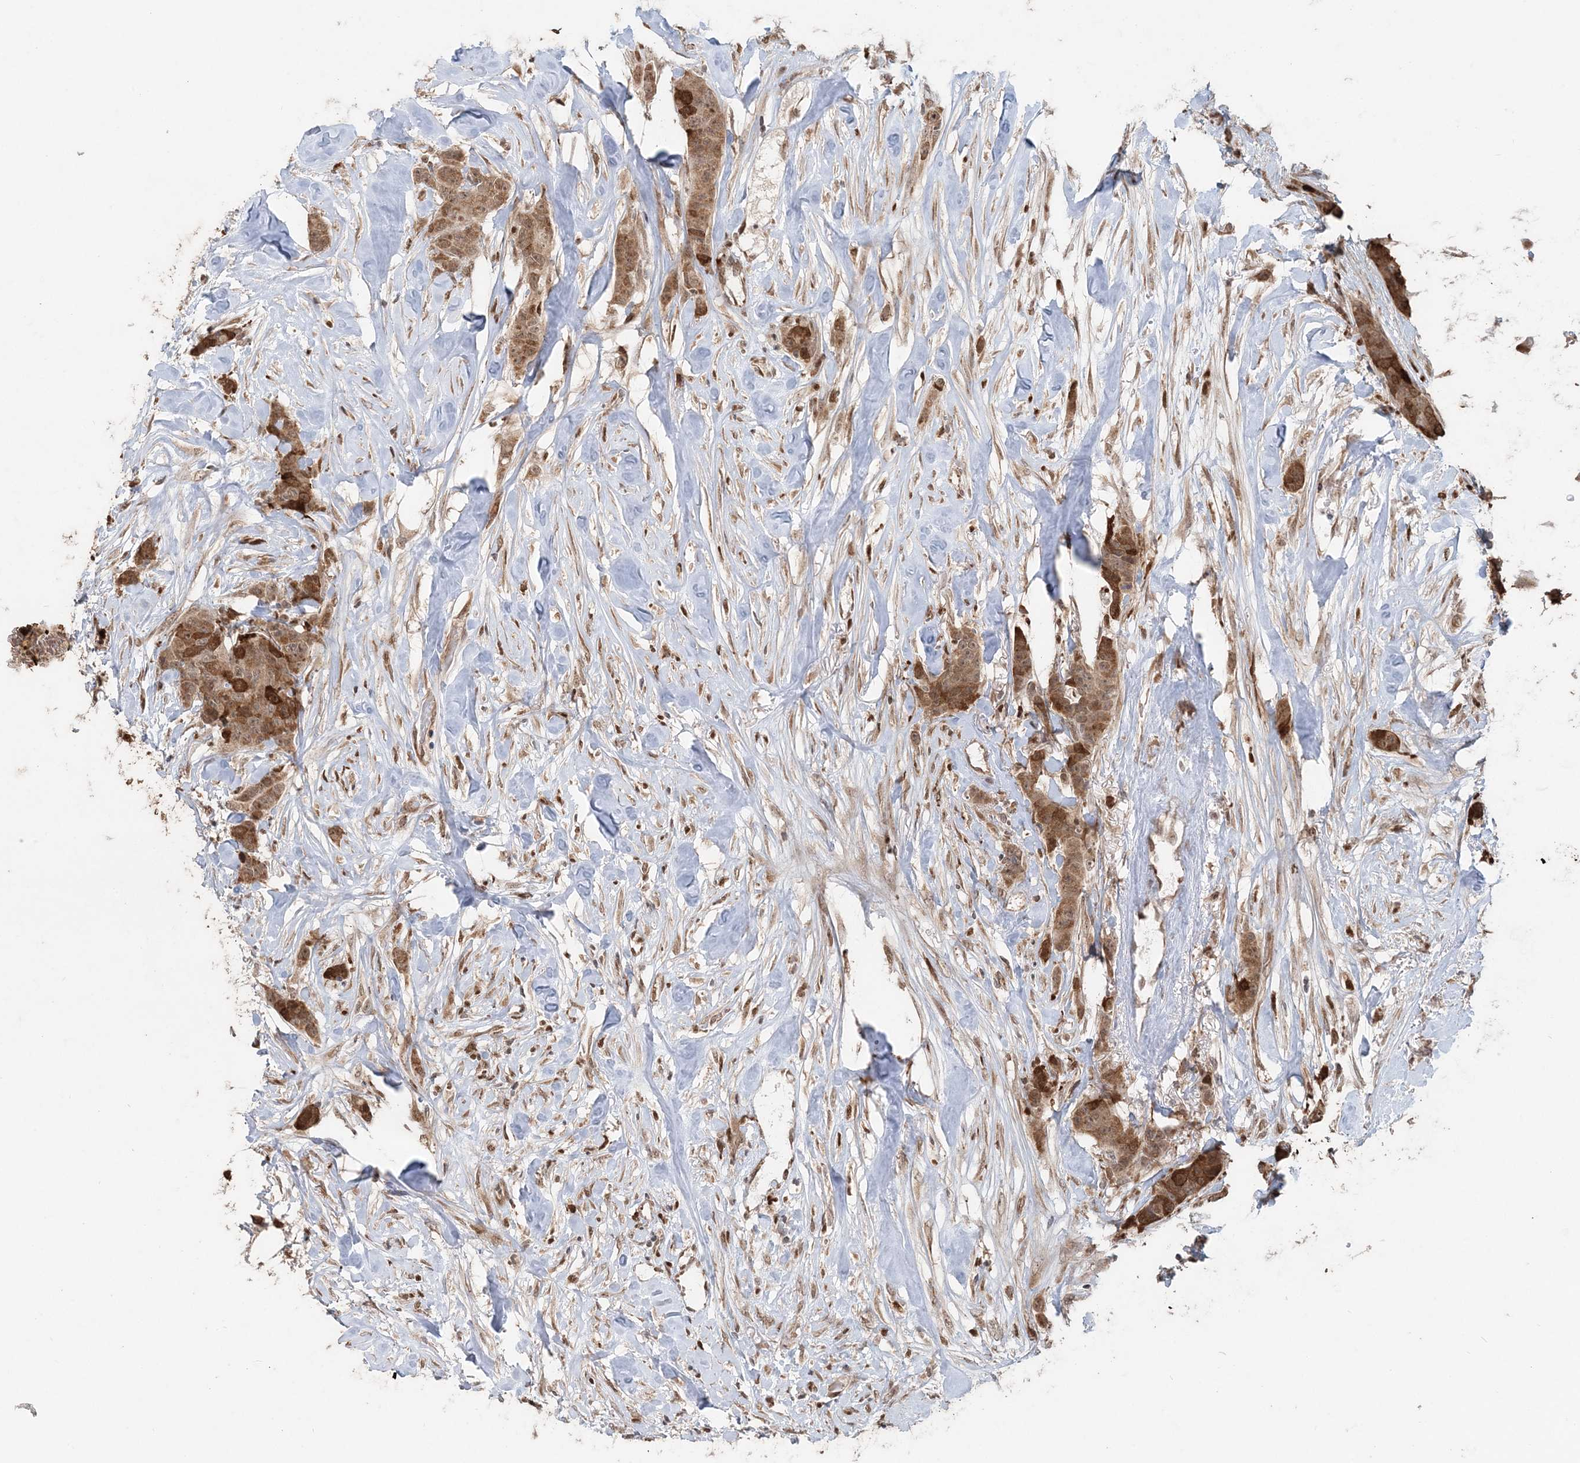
{"staining": {"intensity": "moderate", "quantity": ">75%", "location": "cytoplasmic/membranous,nuclear"}, "tissue": "breast cancer", "cell_type": "Tumor cells", "image_type": "cancer", "snomed": [{"axis": "morphology", "description": "Duct carcinoma"}, {"axis": "topography", "description": "Breast"}], "caption": "Immunohistochemistry of breast cancer reveals medium levels of moderate cytoplasmic/membranous and nuclear positivity in about >75% of tumor cells.", "gene": "SLU7", "patient": {"sex": "female", "age": 40}}